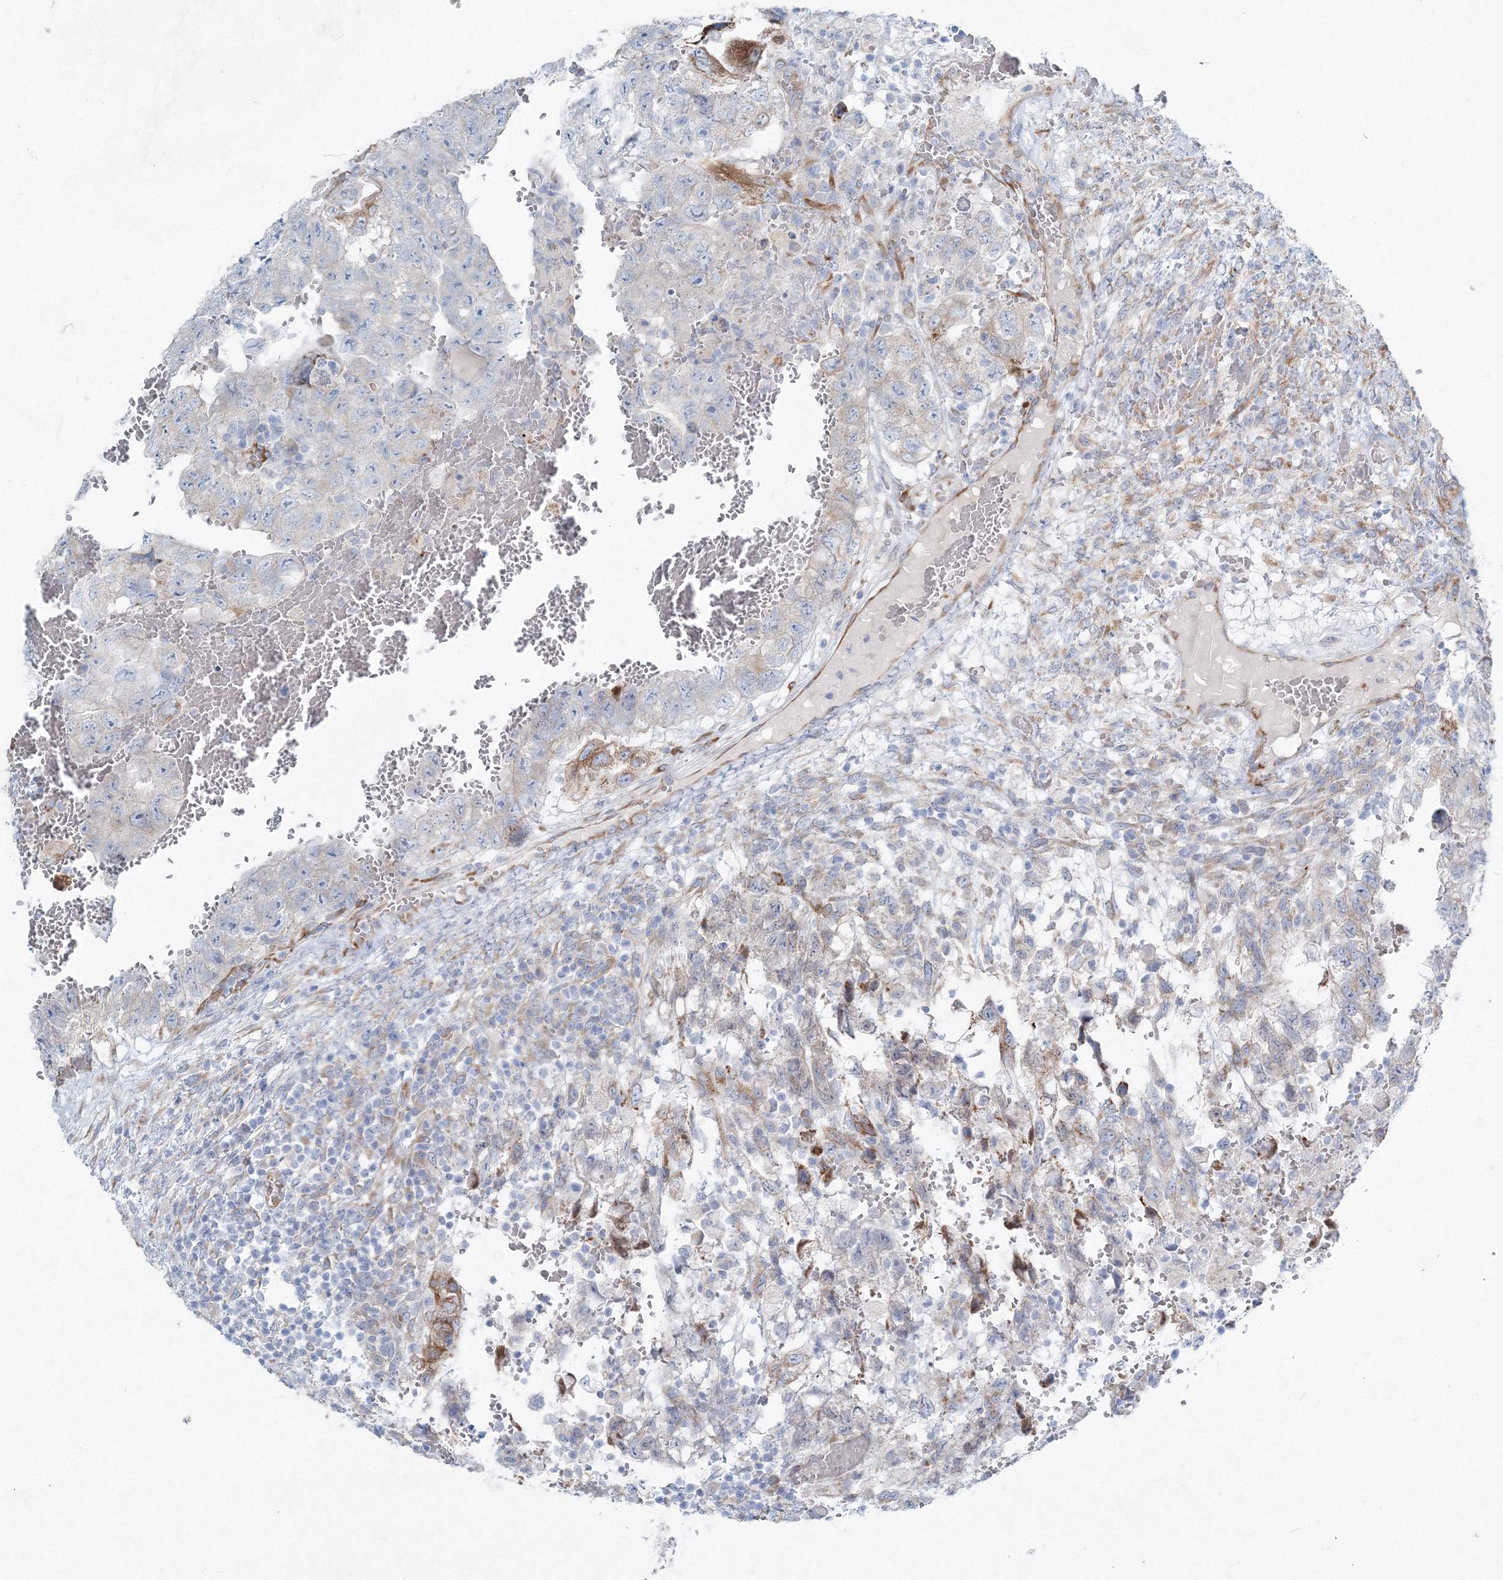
{"staining": {"intensity": "negative", "quantity": "none", "location": "none"}, "tissue": "testis cancer", "cell_type": "Tumor cells", "image_type": "cancer", "snomed": [{"axis": "morphology", "description": "Carcinoma, Embryonal, NOS"}, {"axis": "topography", "description": "Testis"}], "caption": "The image reveals no significant expression in tumor cells of testis cancer.", "gene": "RCN1", "patient": {"sex": "male", "age": 36}}